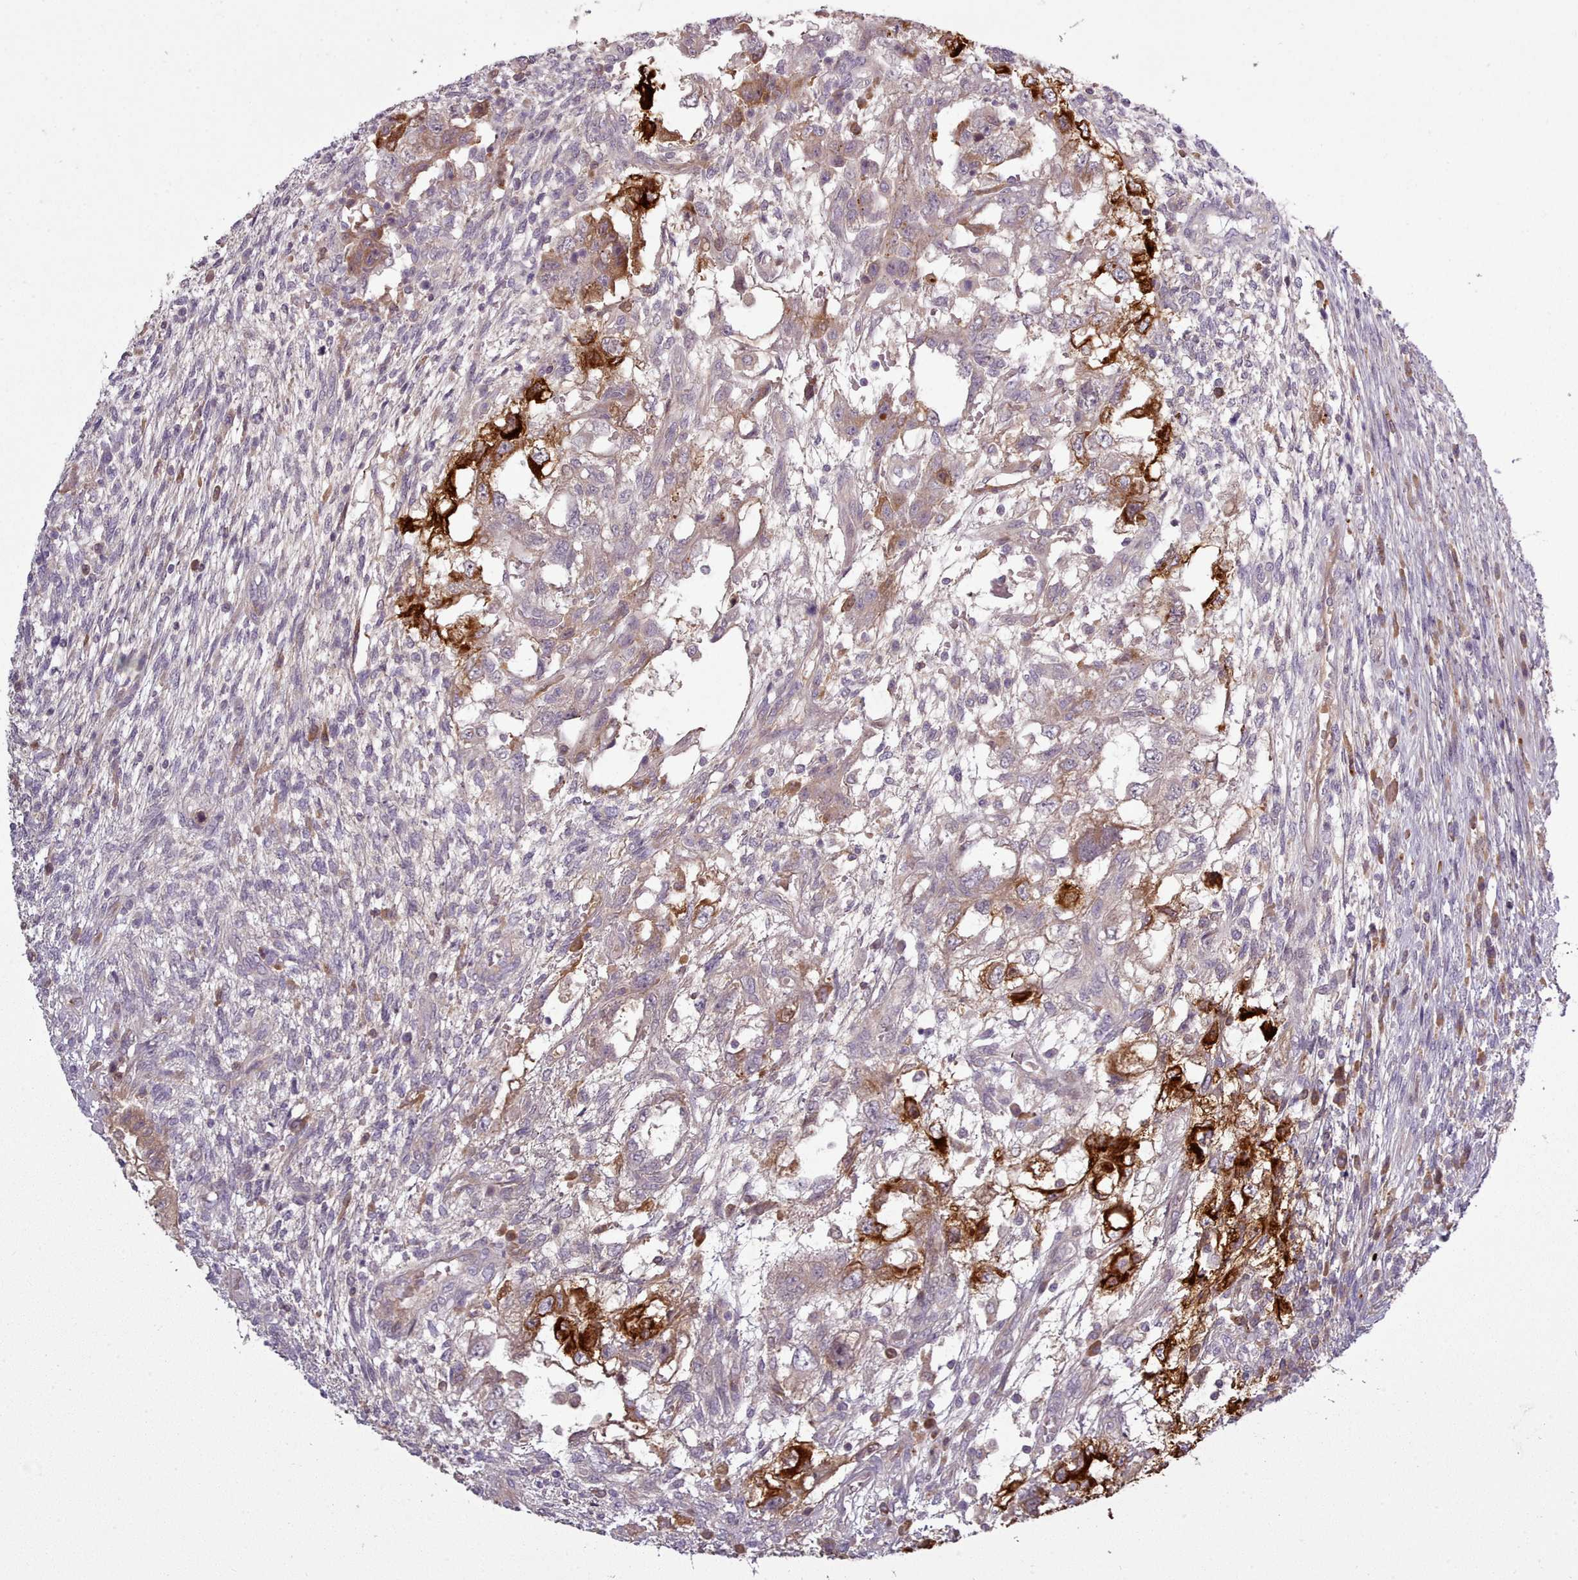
{"staining": {"intensity": "strong", "quantity": "<25%", "location": "cytoplasmic/membranous"}, "tissue": "testis cancer", "cell_type": "Tumor cells", "image_type": "cancer", "snomed": [{"axis": "morphology", "description": "Carcinoma, Embryonal, NOS"}, {"axis": "topography", "description": "Testis"}], "caption": "Testis cancer was stained to show a protein in brown. There is medium levels of strong cytoplasmic/membranous positivity in approximately <25% of tumor cells. (Brightfield microscopy of DAB IHC at high magnification).", "gene": "LEFTY2", "patient": {"sex": "male", "age": 26}}